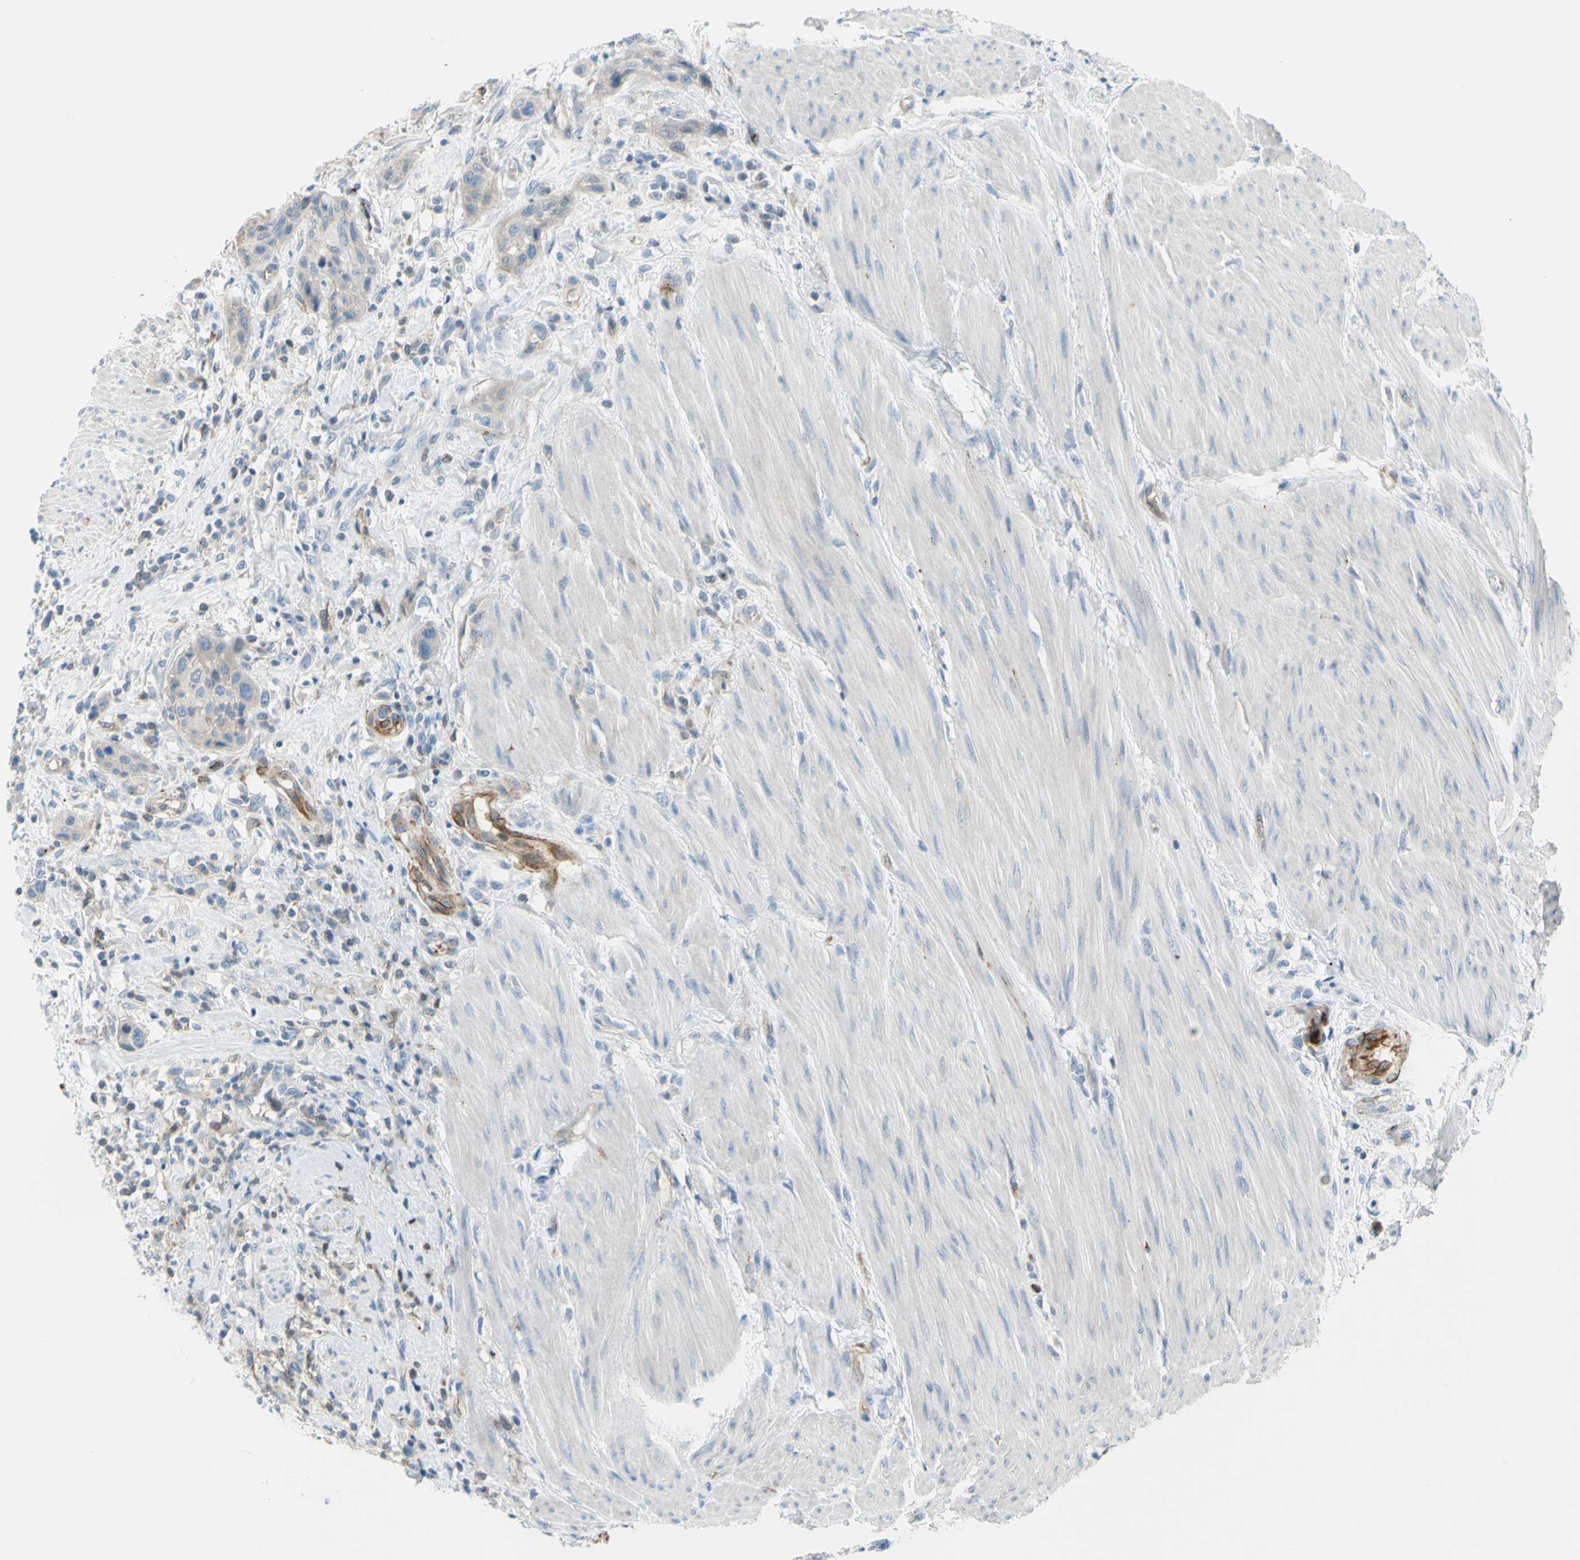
{"staining": {"intensity": "weak", "quantity": "<25%", "location": "cytoplasmic/membranous"}, "tissue": "urothelial cancer", "cell_type": "Tumor cells", "image_type": "cancer", "snomed": [{"axis": "morphology", "description": "Urothelial carcinoma, High grade"}, {"axis": "topography", "description": "Urinary bladder"}], "caption": "Tumor cells are negative for protein expression in human urothelial cancer.", "gene": "PRRG2", "patient": {"sex": "male", "age": 35}}